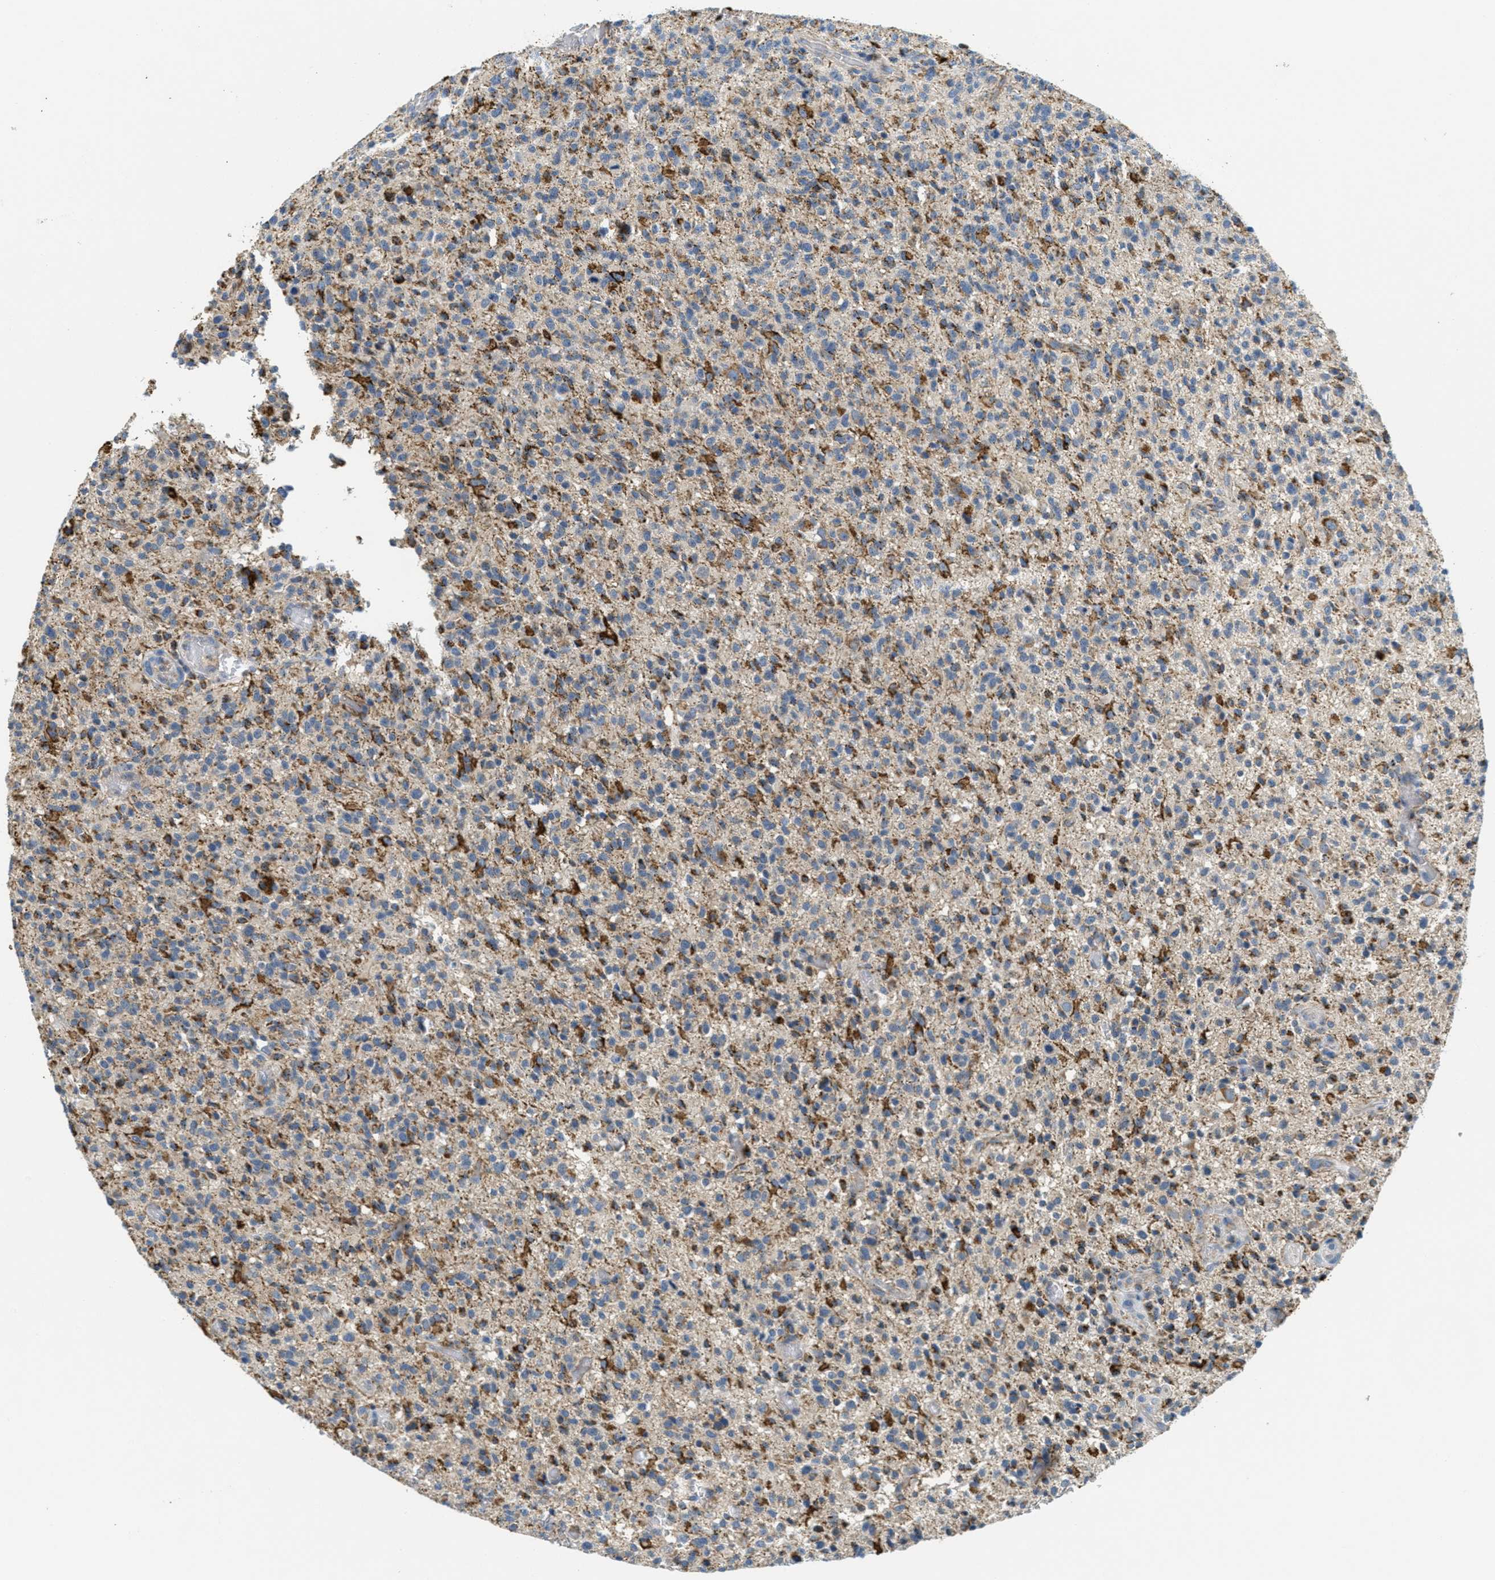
{"staining": {"intensity": "moderate", "quantity": "25%-75%", "location": "cytoplasmic/membranous"}, "tissue": "glioma", "cell_type": "Tumor cells", "image_type": "cancer", "snomed": [{"axis": "morphology", "description": "Glioma, malignant, High grade"}, {"axis": "topography", "description": "Brain"}], "caption": "Glioma stained with immunohistochemistry demonstrates moderate cytoplasmic/membranous expression in about 25%-75% of tumor cells.", "gene": "HLCS", "patient": {"sex": "male", "age": 71}}